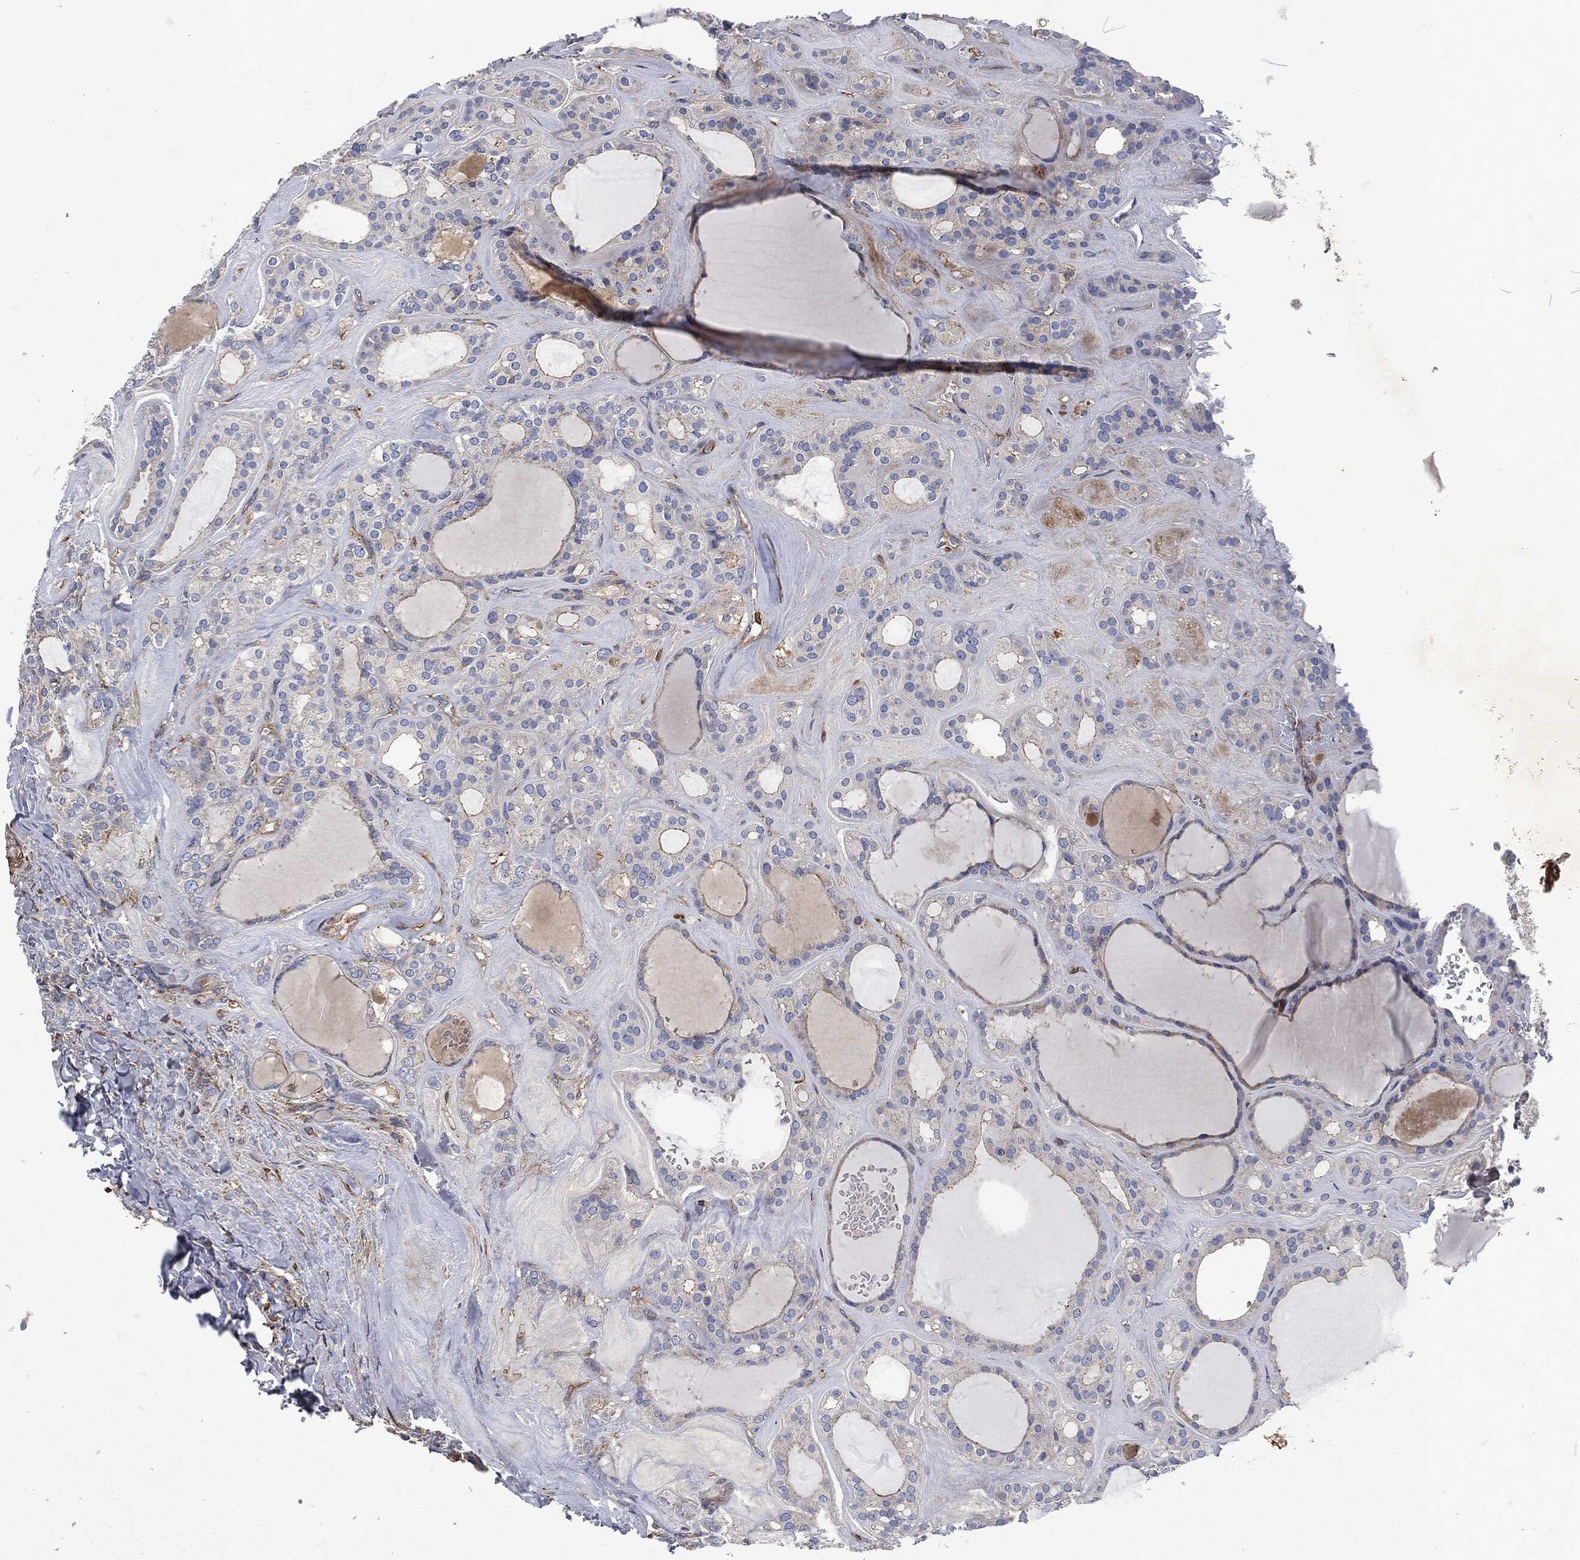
{"staining": {"intensity": "negative", "quantity": "none", "location": "none"}, "tissue": "thyroid cancer", "cell_type": "Tumor cells", "image_type": "cancer", "snomed": [{"axis": "morphology", "description": "Normal tissue, NOS"}, {"axis": "morphology", "description": "Papillary adenocarcinoma, NOS"}, {"axis": "topography", "description": "Thyroid gland"}], "caption": "Thyroid cancer was stained to show a protein in brown. There is no significant expression in tumor cells.", "gene": "LGALS9", "patient": {"sex": "female", "age": 66}}